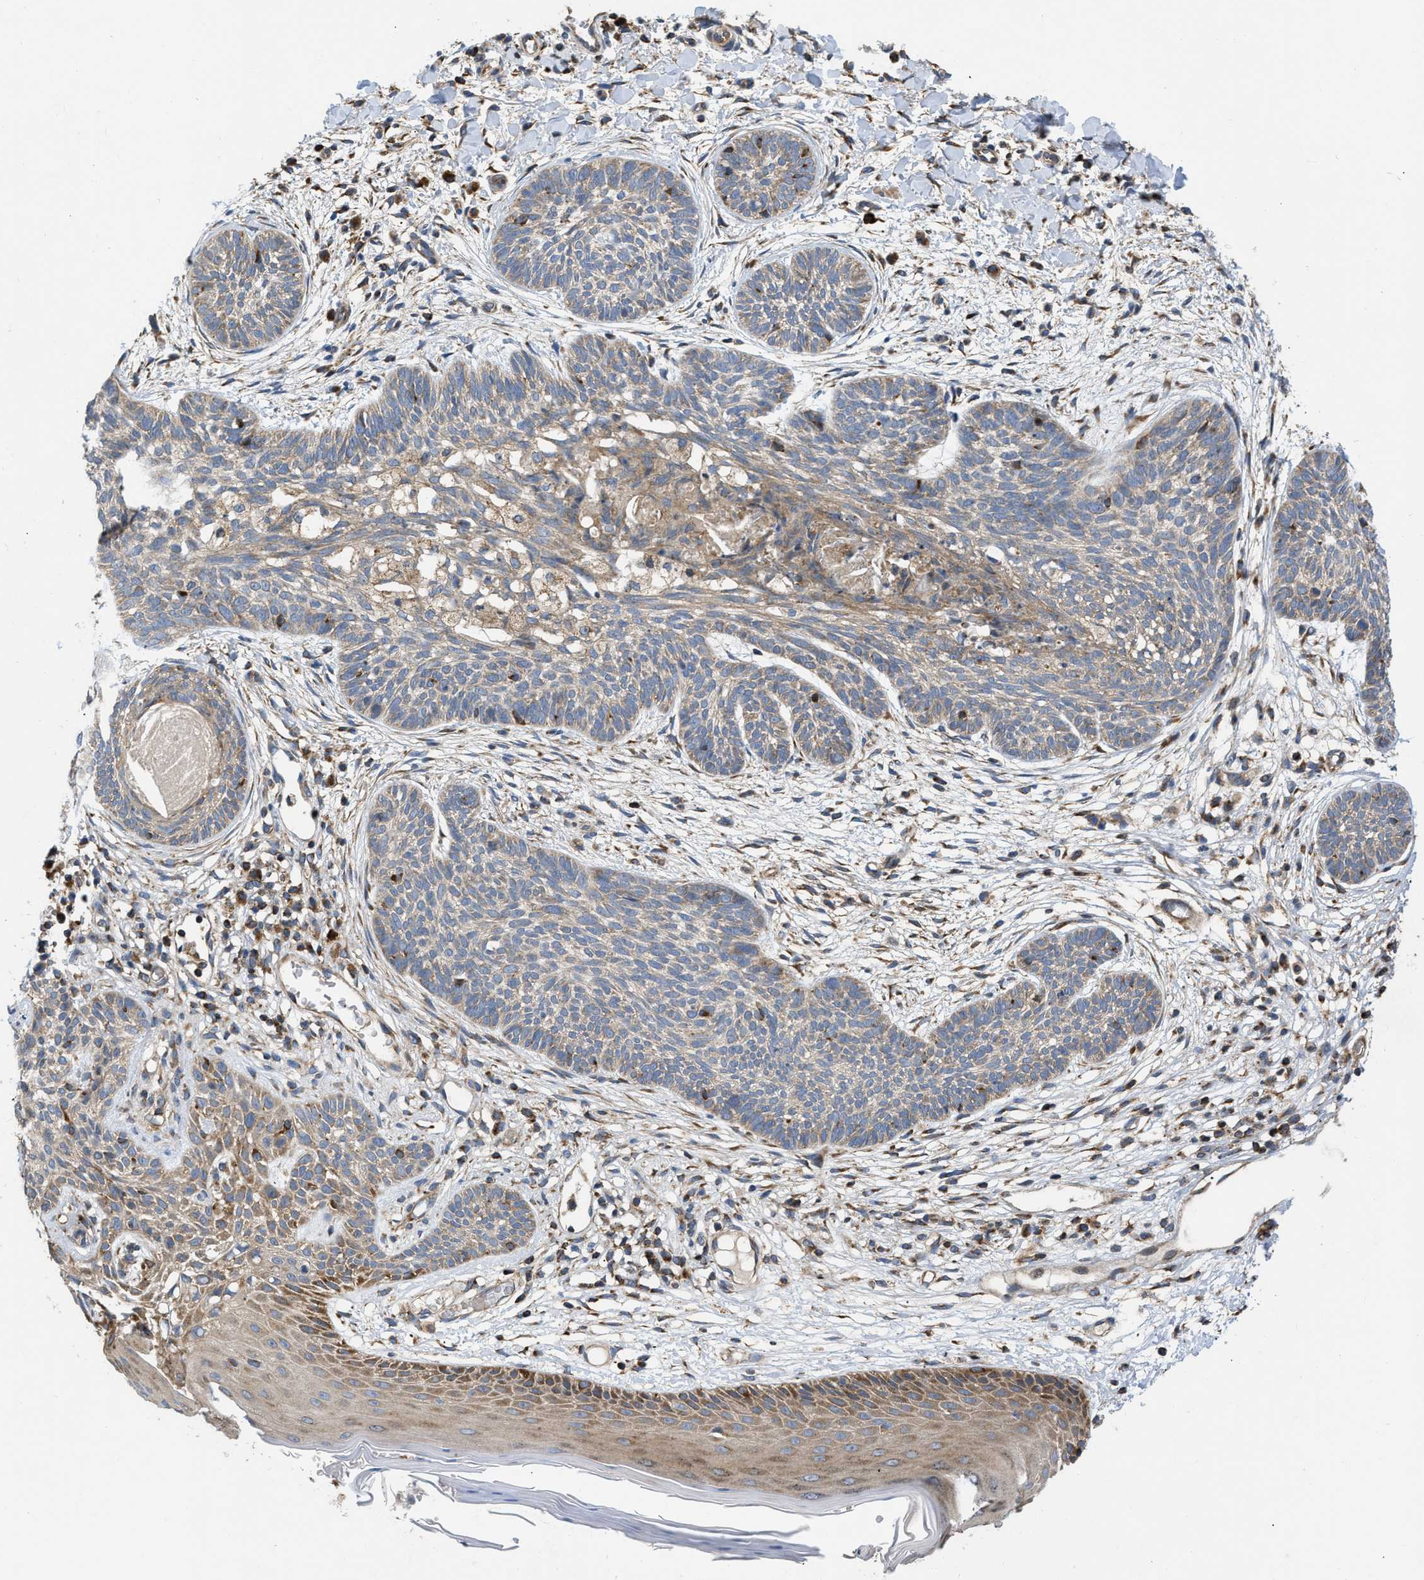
{"staining": {"intensity": "strong", "quantity": "<25%", "location": "cytoplasmic/membranous"}, "tissue": "skin cancer", "cell_type": "Tumor cells", "image_type": "cancer", "snomed": [{"axis": "morphology", "description": "Basal cell carcinoma"}, {"axis": "topography", "description": "Skin"}], "caption": "Strong cytoplasmic/membranous staining is seen in approximately <25% of tumor cells in skin basal cell carcinoma.", "gene": "OPTN", "patient": {"sex": "female", "age": 59}}